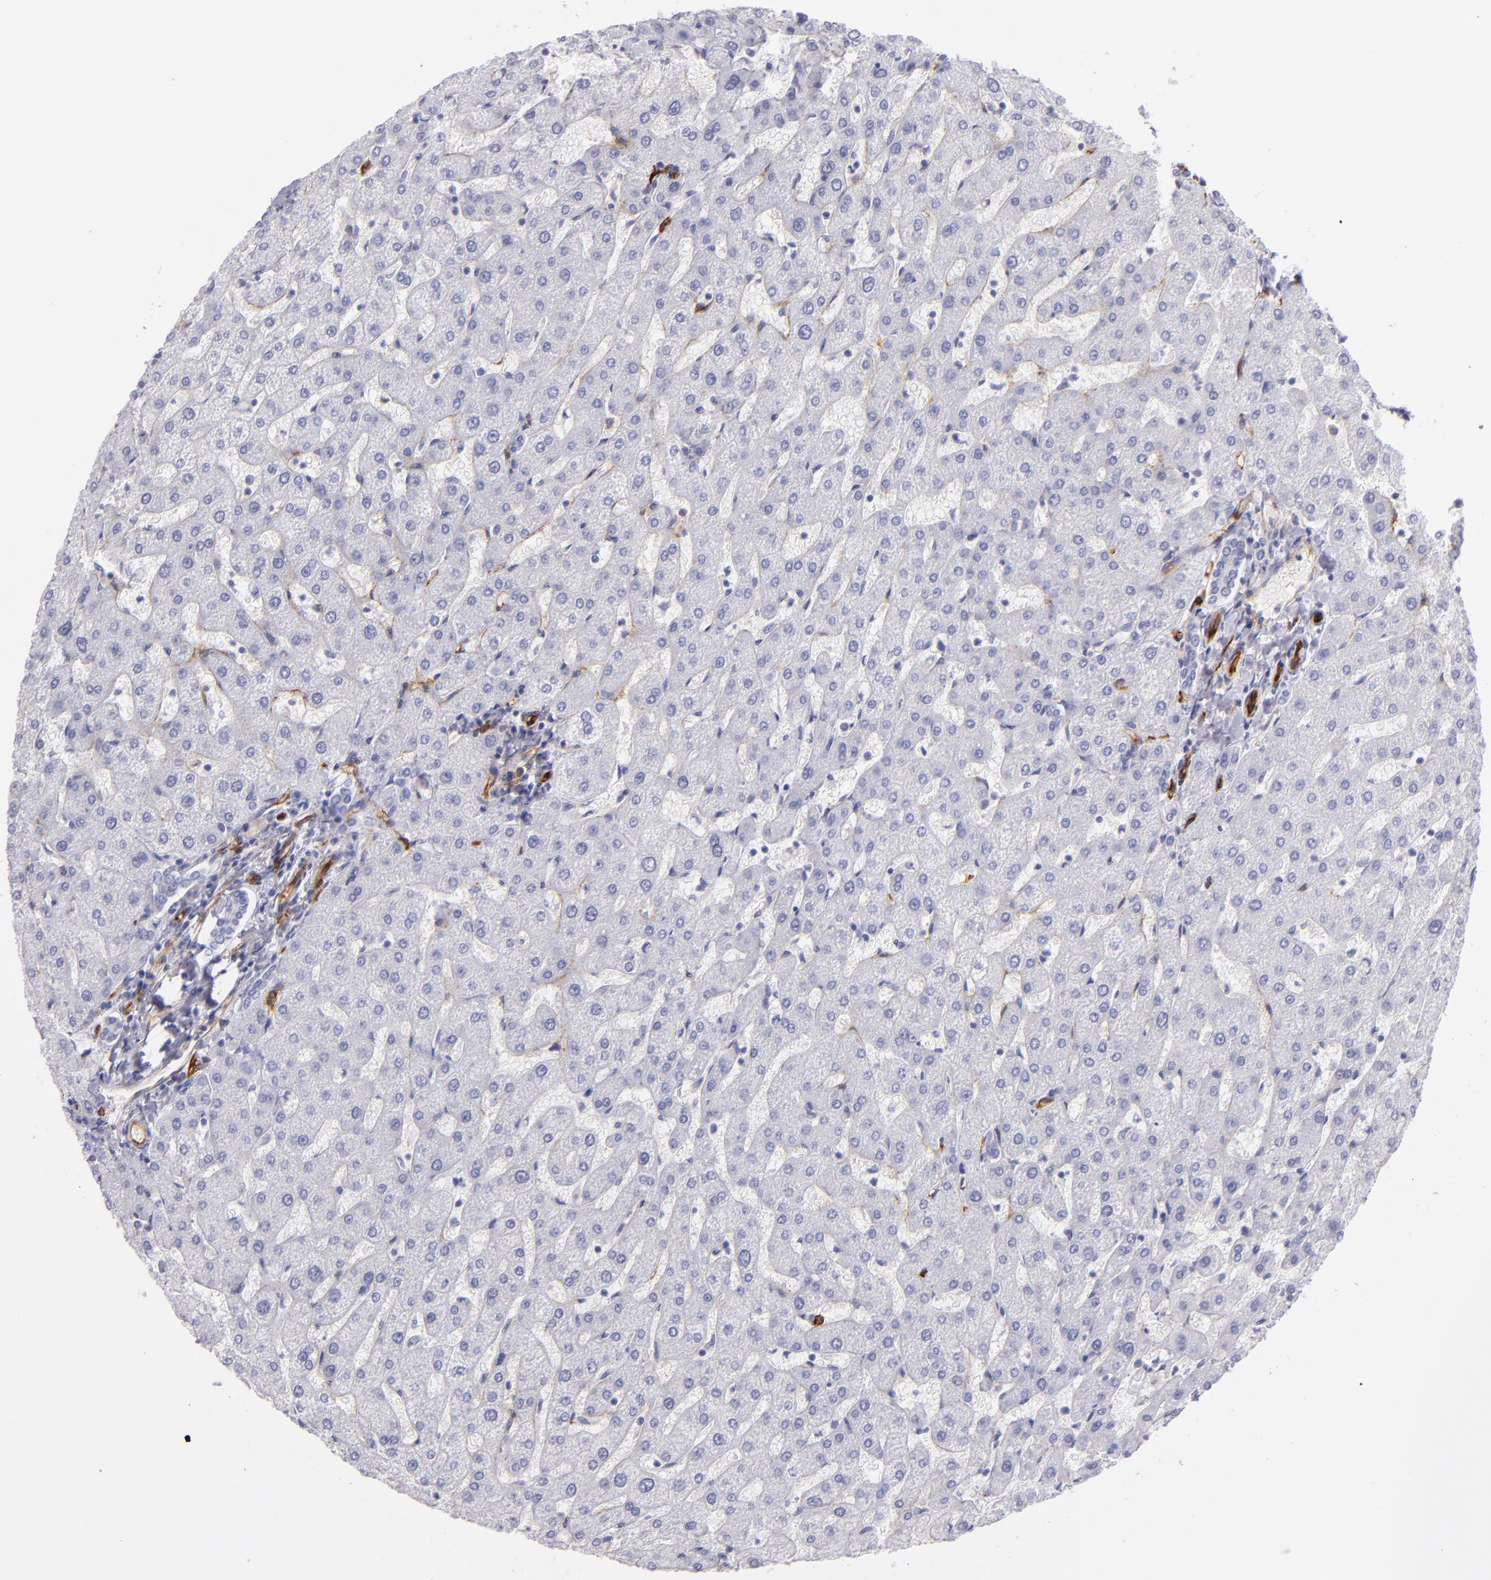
{"staining": {"intensity": "negative", "quantity": "none", "location": "none"}, "tissue": "liver", "cell_type": "Cholangiocytes", "image_type": "normal", "snomed": [{"axis": "morphology", "description": "Normal tissue, NOS"}, {"axis": "topography", "description": "Liver"}], "caption": "Cholangiocytes are negative for protein expression in unremarkable human liver. Brightfield microscopy of IHC stained with DAB (brown) and hematoxylin (blue), captured at high magnification.", "gene": "THBD", "patient": {"sex": "male", "age": 67}}